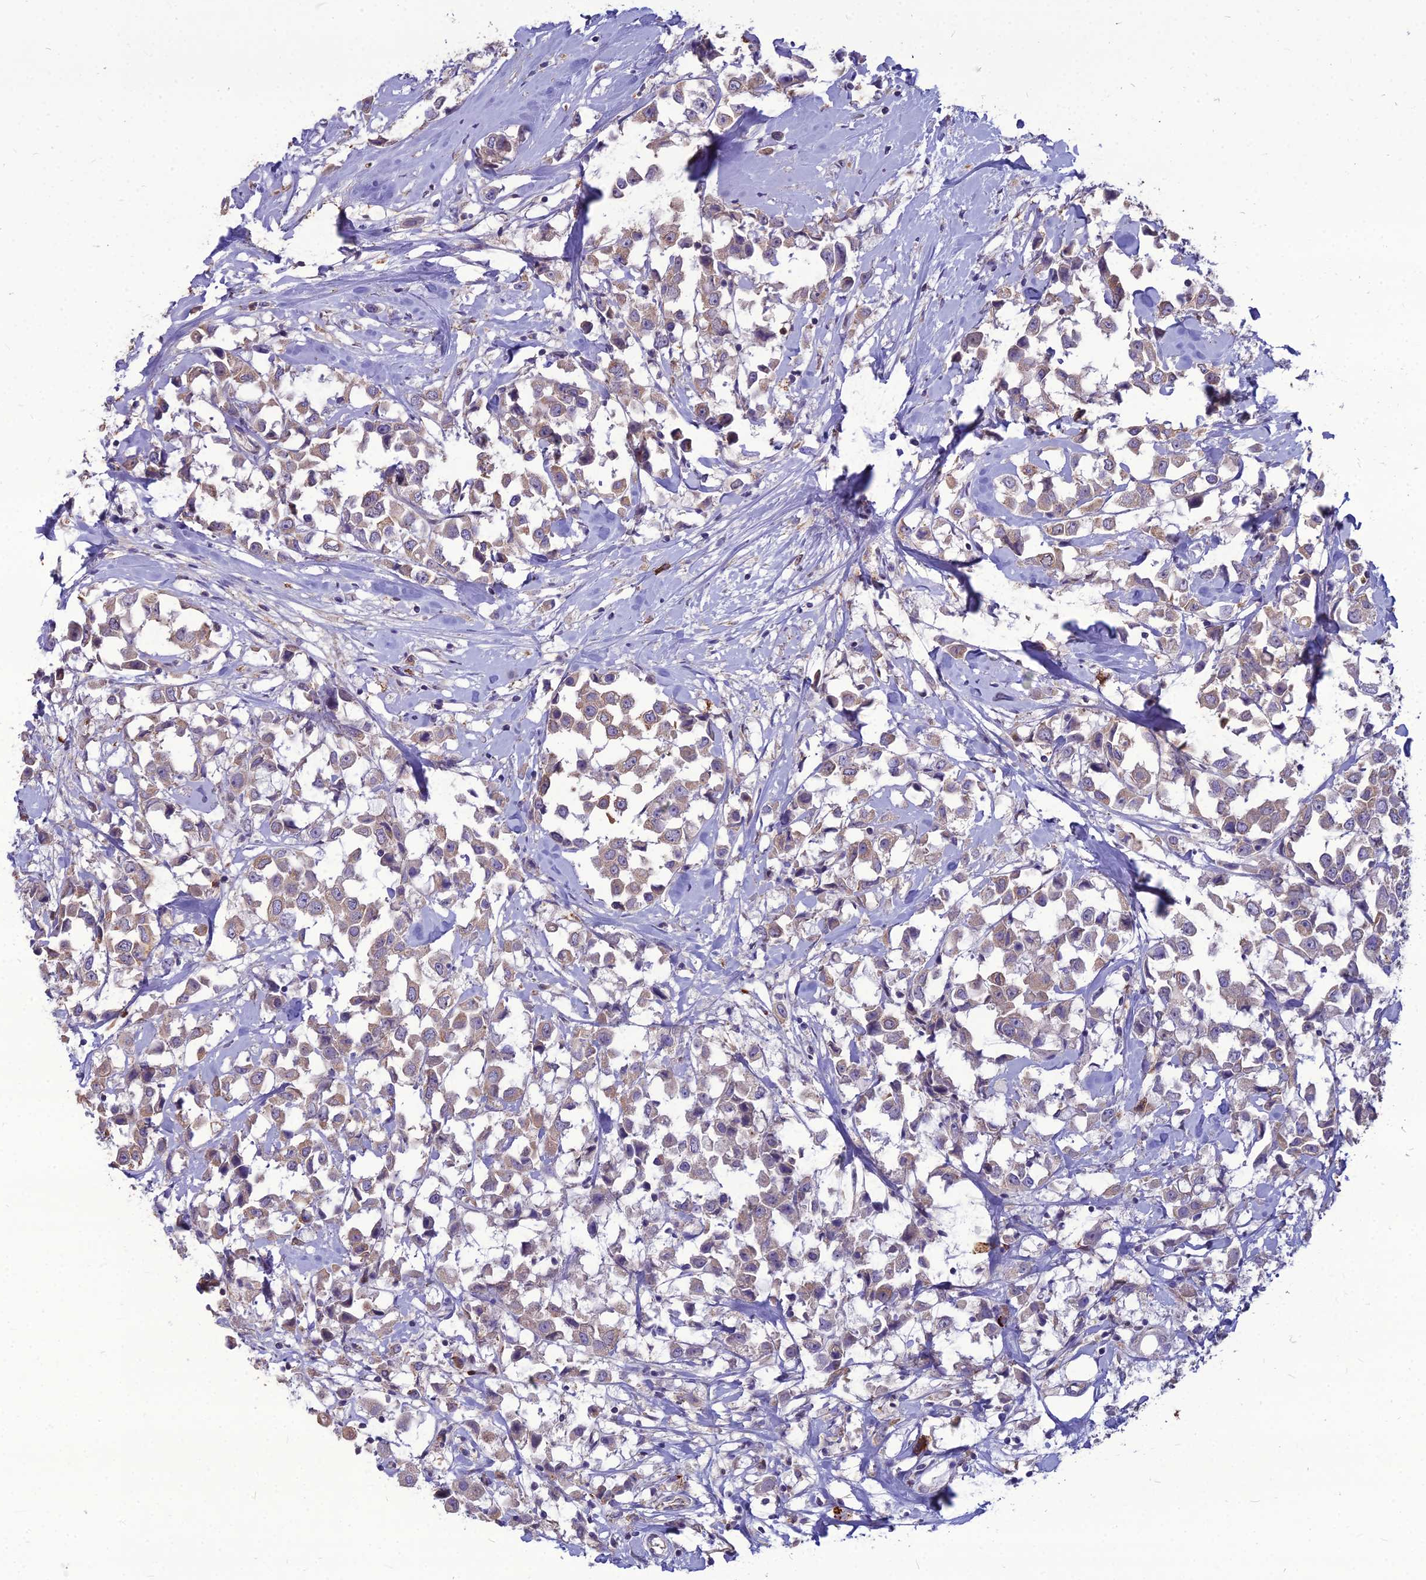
{"staining": {"intensity": "weak", "quantity": ">75%", "location": "cytoplasmic/membranous"}, "tissue": "breast cancer", "cell_type": "Tumor cells", "image_type": "cancer", "snomed": [{"axis": "morphology", "description": "Duct carcinoma"}, {"axis": "topography", "description": "Breast"}], "caption": "Immunohistochemical staining of infiltrating ductal carcinoma (breast) shows low levels of weak cytoplasmic/membranous expression in about >75% of tumor cells.", "gene": "PCED1B", "patient": {"sex": "female", "age": 61}}